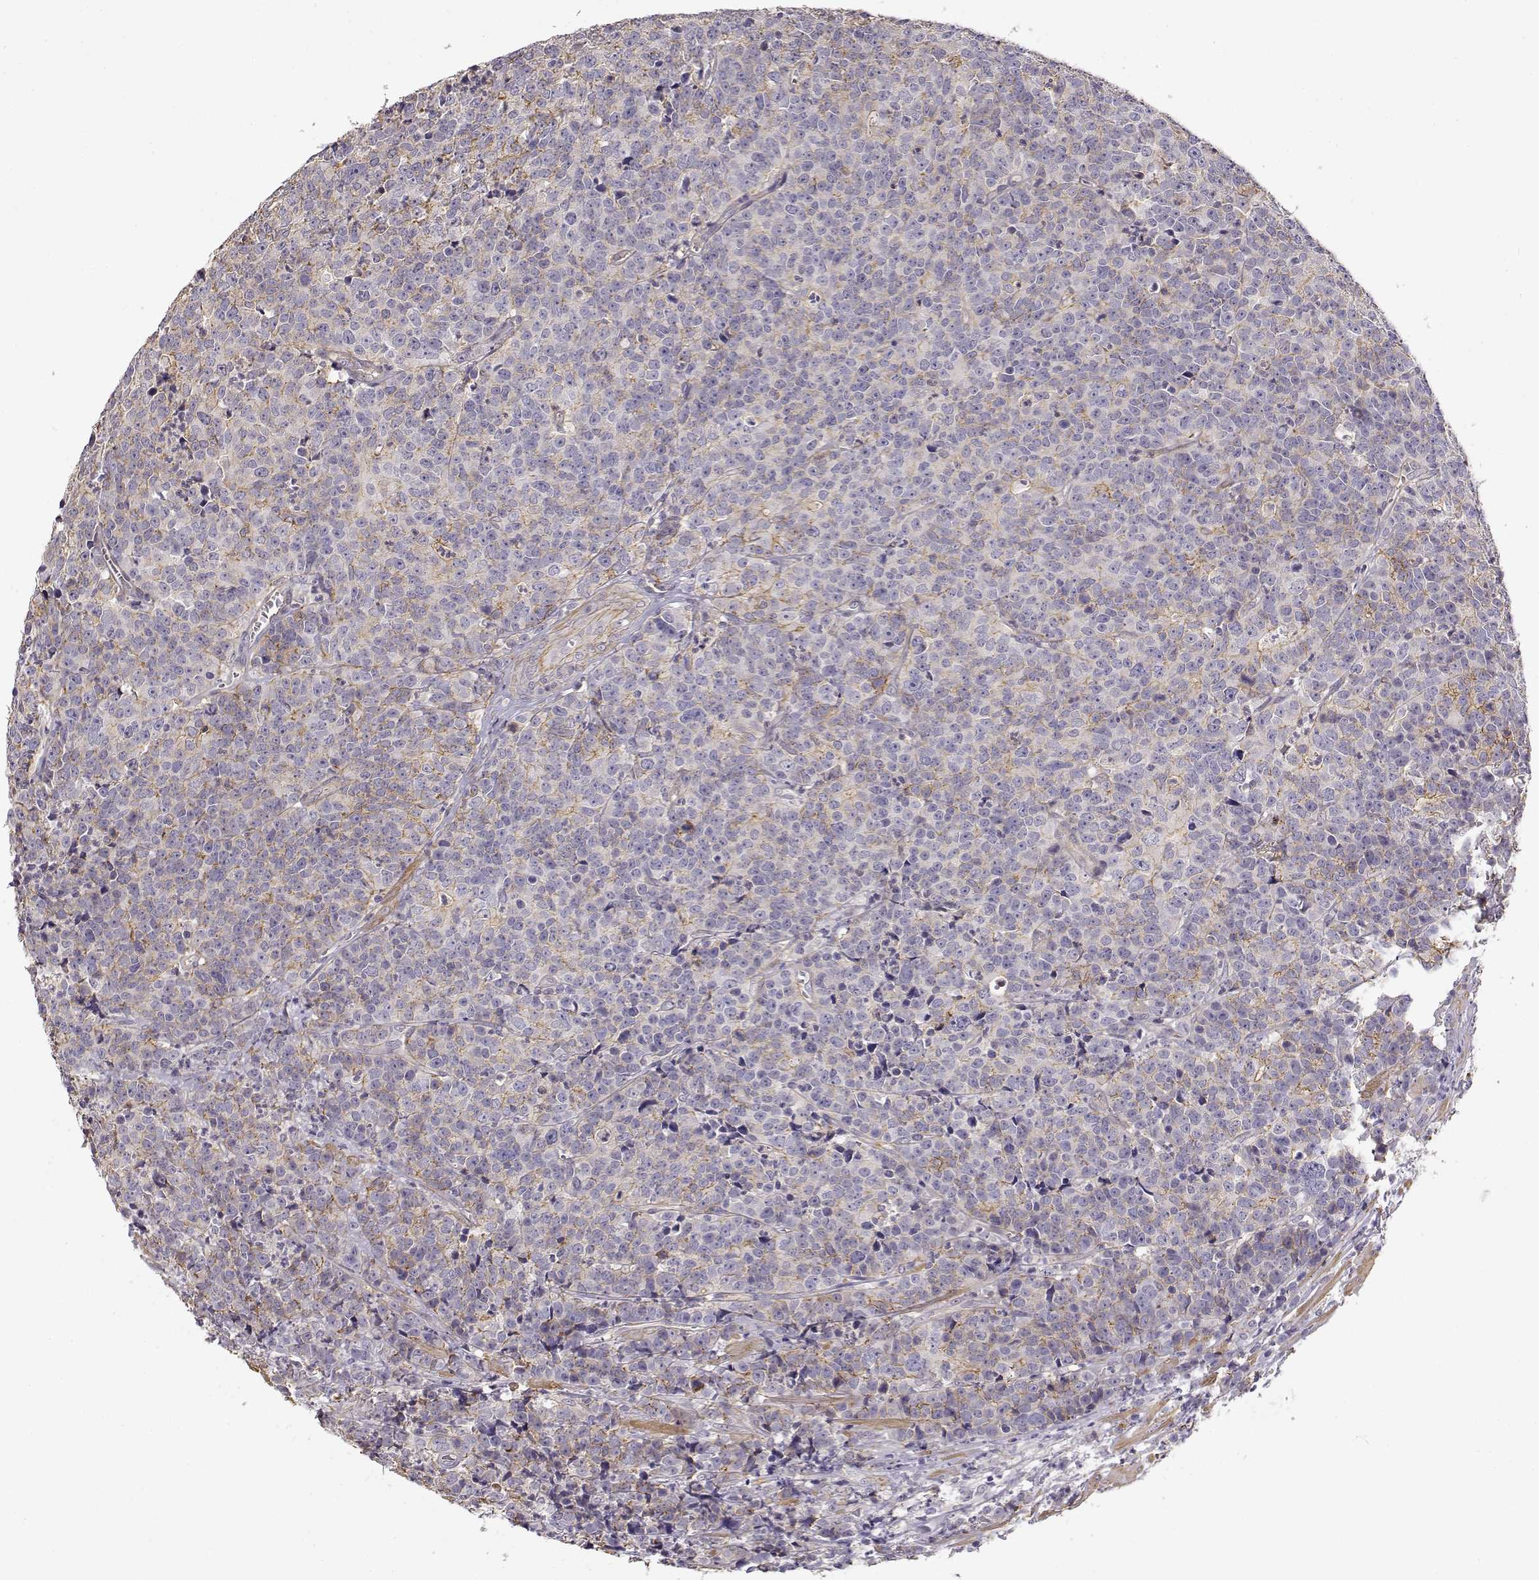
{"staining": {"intensity": "weak", "quantity": "<25%", "location": "cytoplasmic/membranous"}, "tissue": "prostate cancer", "cell_type": "Tumor cells", "image_type": "cancer", "snomed": [{"axis": "morphology", "description": "Adenocarcinoma, NOS"}, {"axis": "topography", "description": "Prostate"}], "caption": "IHC image of human prostate cancer stained for a protein (brown), which demonstrates no staining in tumor cells.", "gene": "DAPL1", "patient": {"sex": "male", "age": 67}}